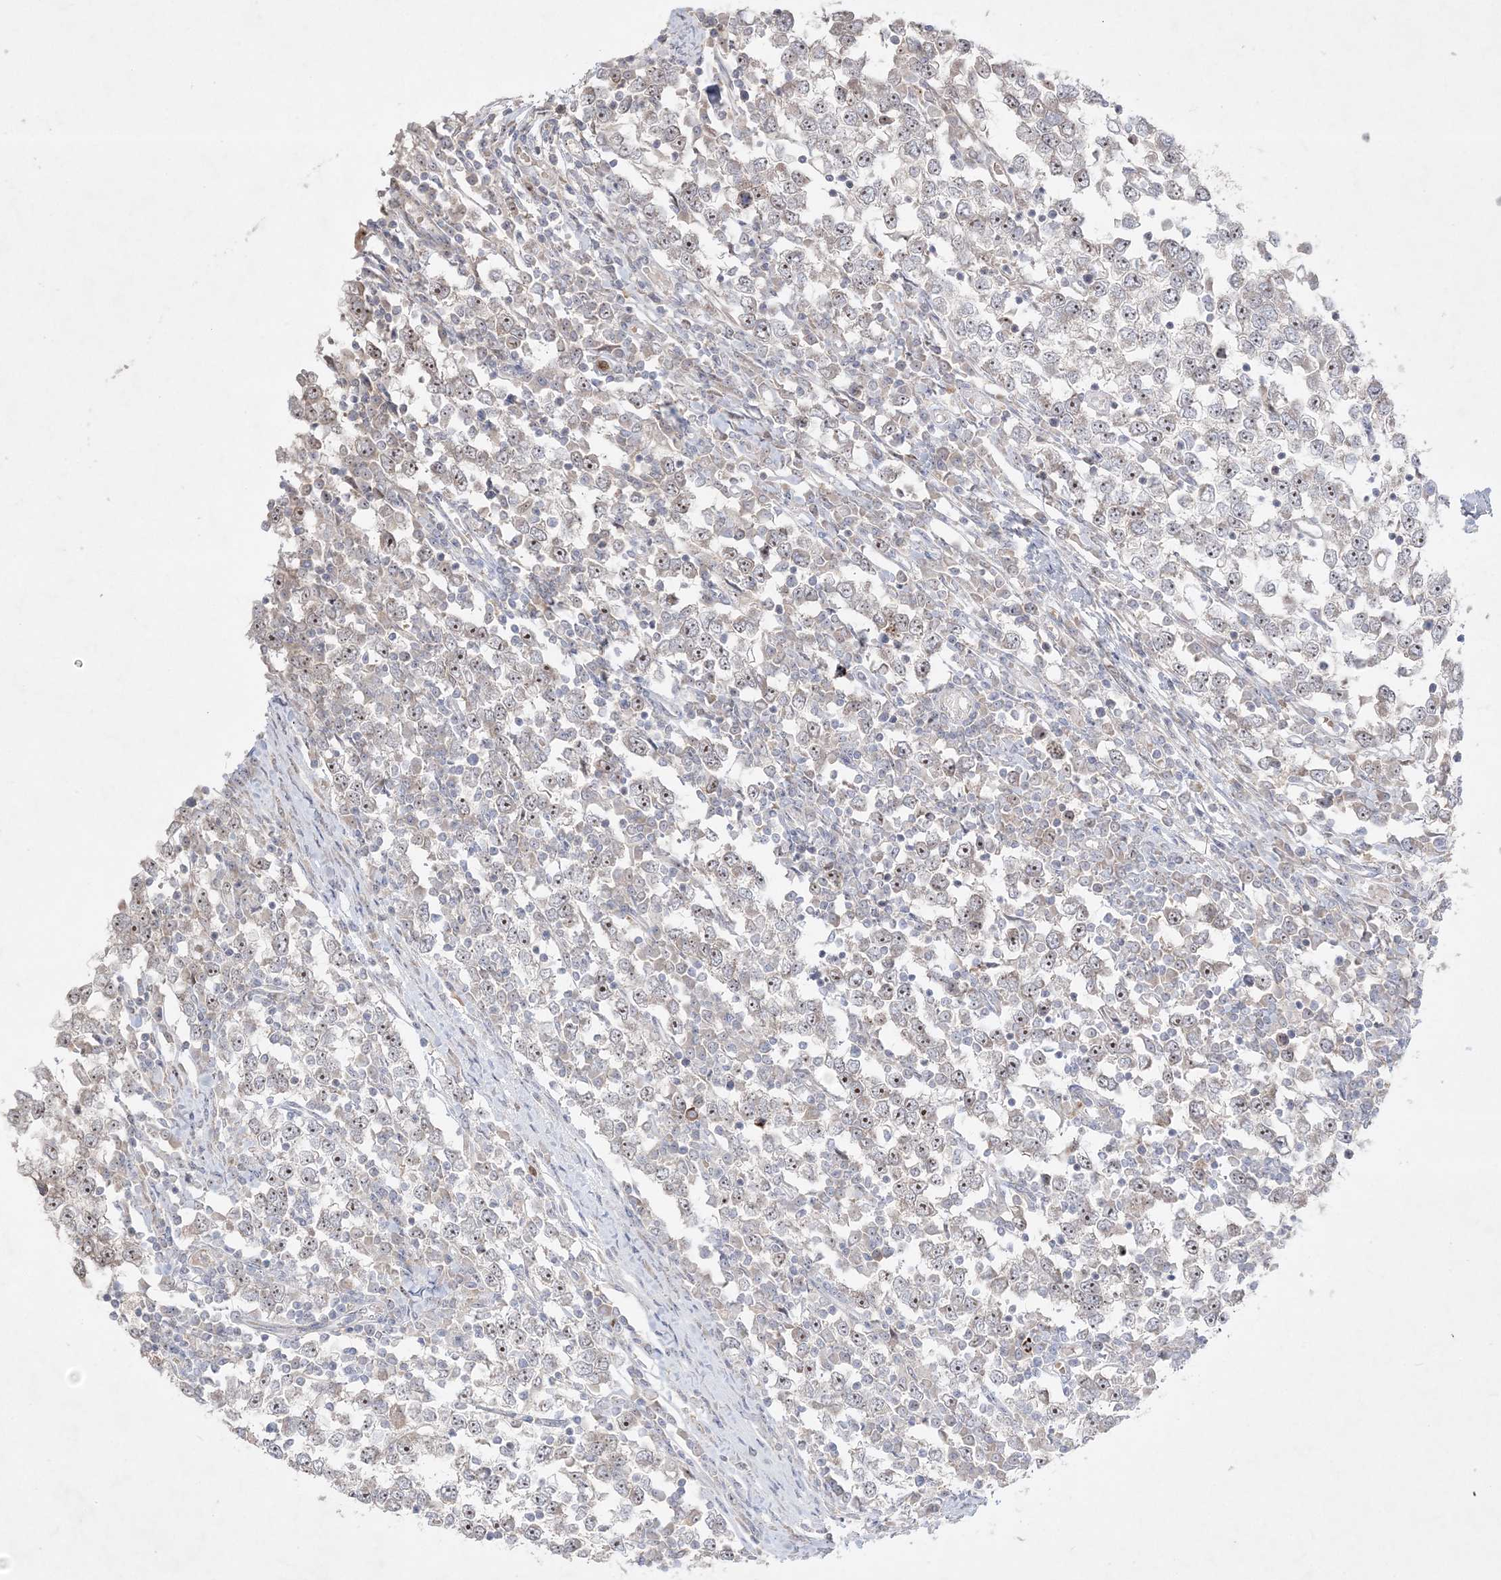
{"staining": {"intensity": "moderate", "quantity": "<25%", "location": "nuclear"}, "tissue": "testis cancer", "cell_type": "Tumor cells", "image_type": "cancer", "snomed": [{"axis": "morphology", "description": "Seminoma, NOS"}, {"axis": "topography", "description": "Testis"}], "caption": "Immunohistochemical staining of testis cancer exhibits low levels of moderate nuclear protein expression in approximately <25% of tumor cells.", "gene": "NOP16", "patient": {"sex": "male", "age": 65}}